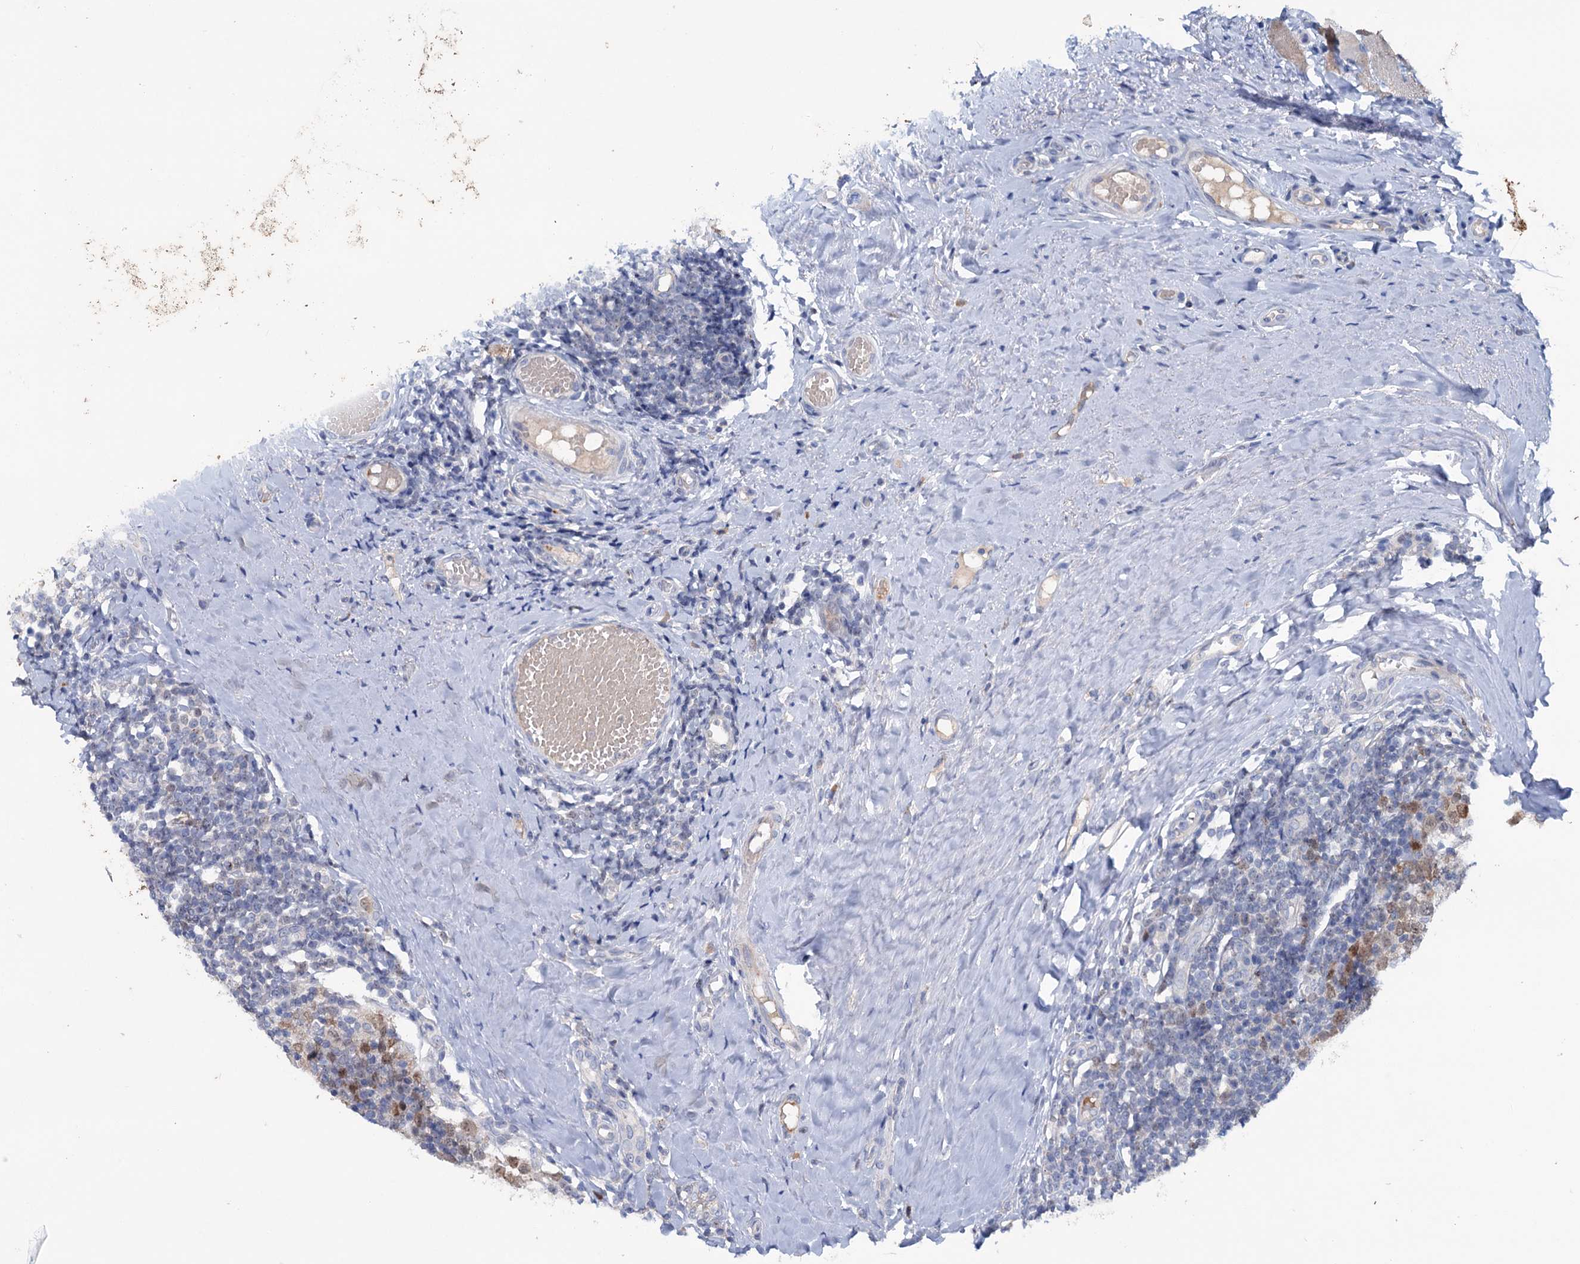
{"staining": {"intensity": "moderate", "quantity": "<25%", "location": "cytoplasmic/membranous,nuclear"}, "tissue": "tonsil", "cell_type": "Germinal center cells", "image_type": "normal", "snomed": [{"axis": "morphology", "description": "Normal tissue, NOS"}, {"axis": "topography", "description": "Tonsil"}], "caption": "A brown stain highlights moderate cytoplasmic/membranous,nuclear expression of a protein in germinal center cells of benign human tonsil. (DAB = brown stain, brightfield microscopy at high magnification).", "gene": "FAM111B", "patient": {"sex": "female", "age": 19}}